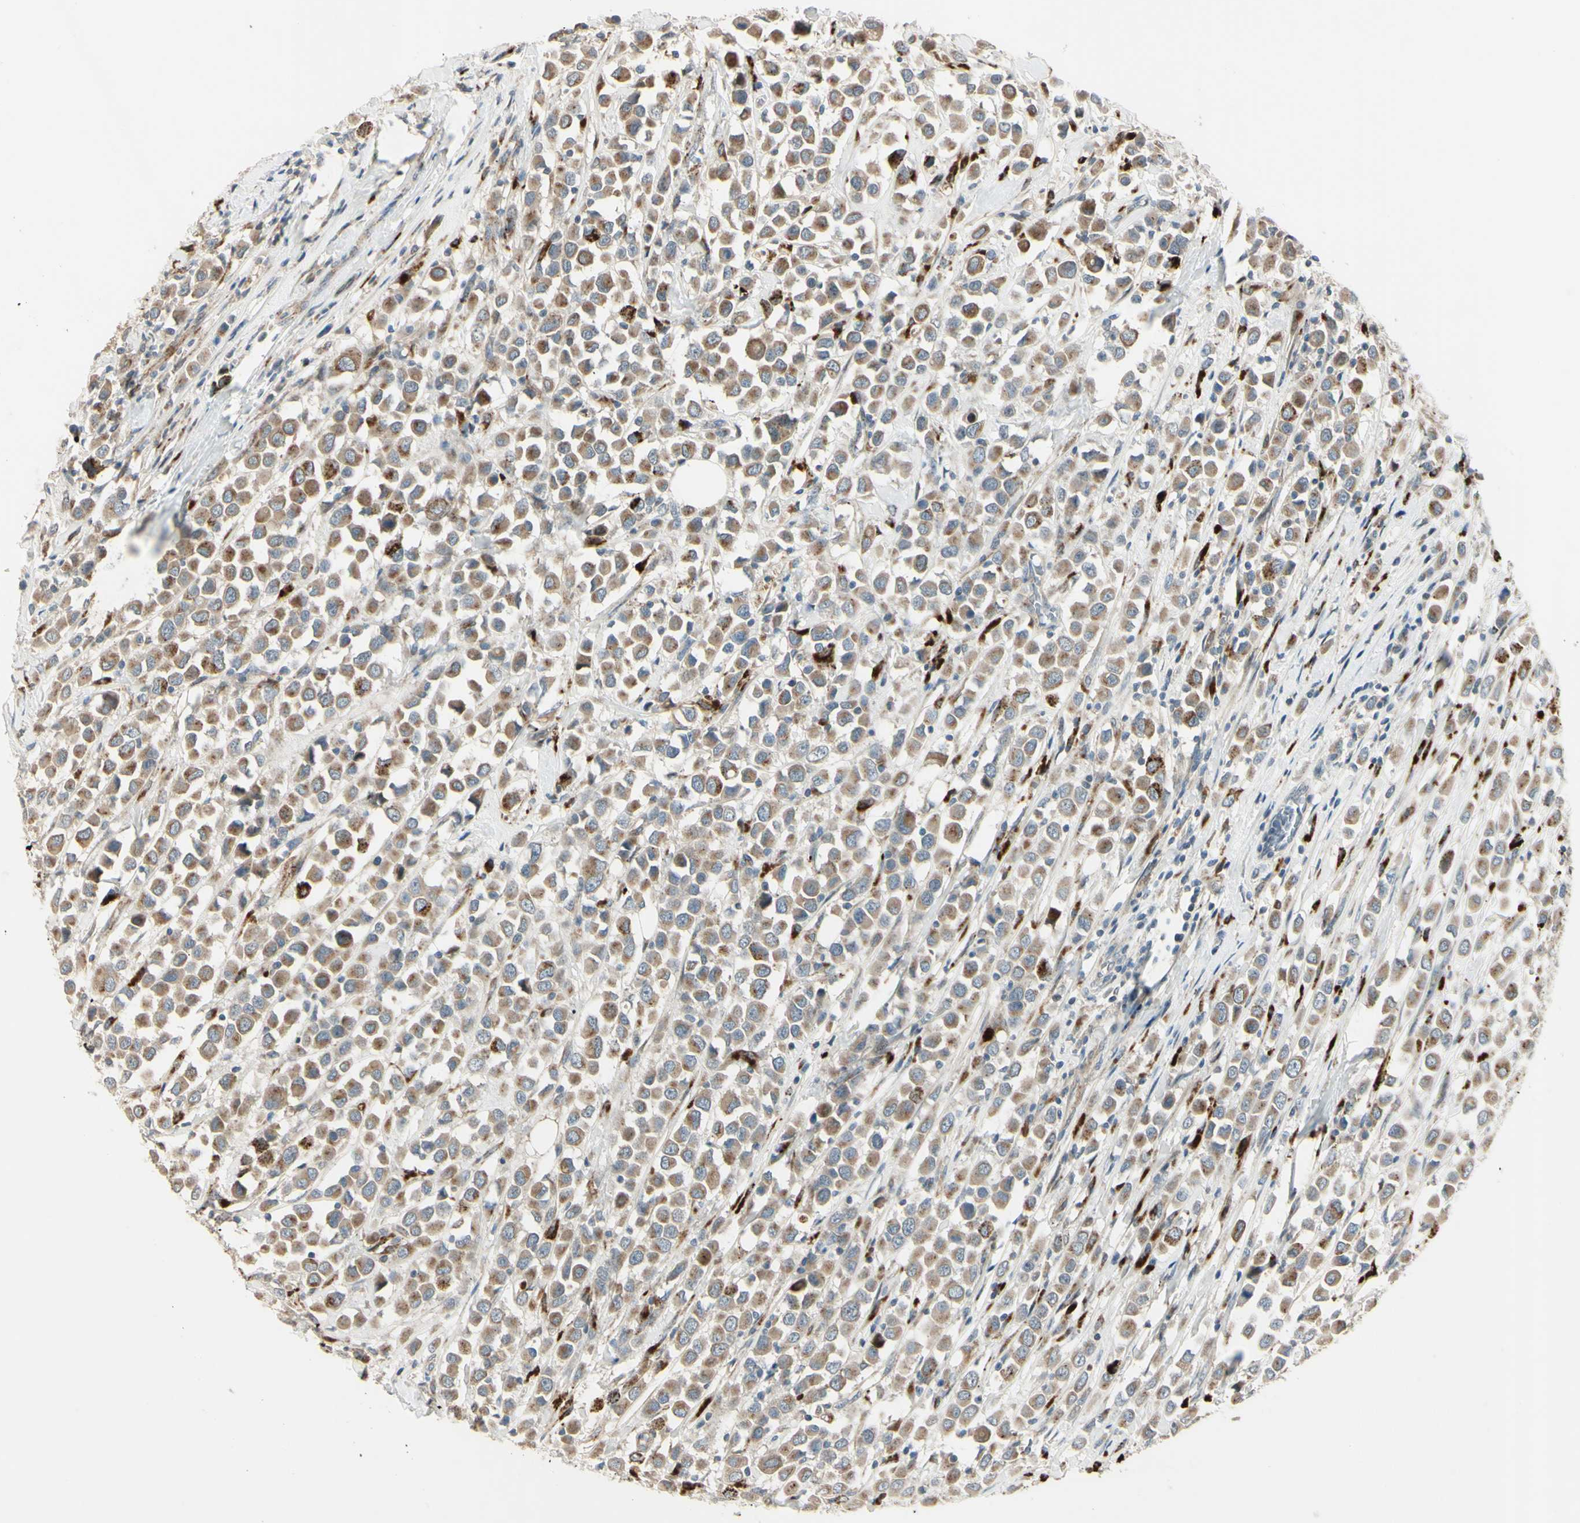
{"staining": {"intensity": "weak", "quantity": ">75%", "location": "cytoplasmic/membranous"}, "tissue": "breast cancer", "cell_type": "Tumor cells", "image_type": "cancer", "snomed": [{"axis": "morphology", "description": "Duct carcinoma"}, {"axis": "topography", "description": "Breast"}], "caption": "DAB immunohistochemical staining of intraductal carcinoma (breast) shows weak cytoplasmic/membranous protein staining in about >75% of tumor cells. The protein is shown in brown color, while the nuclei are stained blue.", "gene": "NDFIP1", "patient": {"sex": "female", "age": 61}}